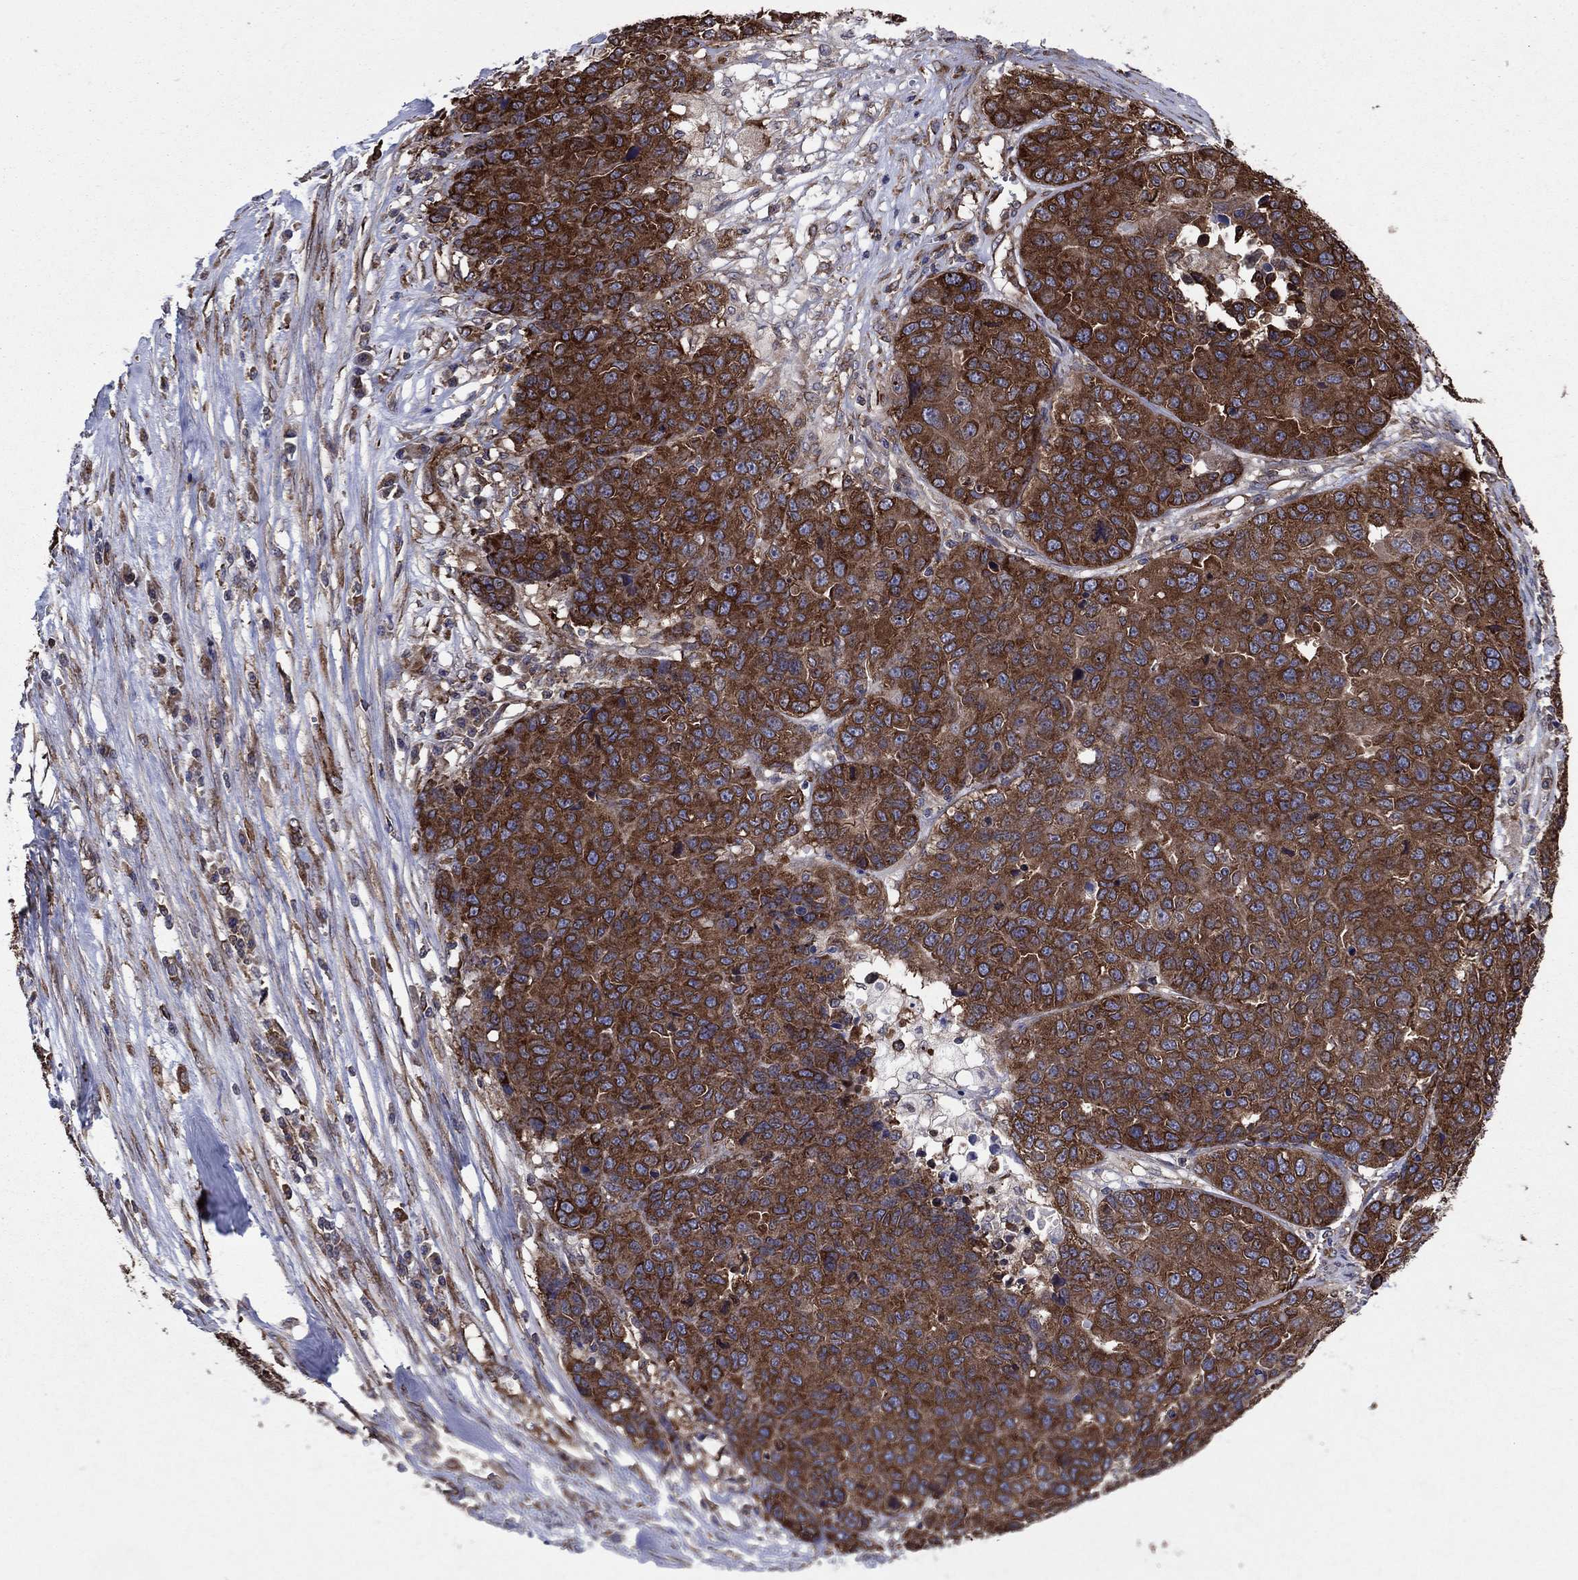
{"staining": {"intensity": "strong", "quantity": ">75%", "location": "cytoplasmic/membranous"}, "tissue": "ovarian cancer", "cell_type": "Tumor cells", "image_type": "cancer", "snomed": [{"axis": "morphology", "description": "Cystadenocarcinoma, serous, NOS"}, {"axis": "topography", "description": "Ovary"}], "caption": "Immunohistochemistry micrograph of neoplastic tissue: ovarian serous cystadenocarcinoma stained using IHC shows high levels of strong protein expression localized specifically in the cytoplasmic/membranous of tumor cells, appearing as a cytoplasmic/membranous brown color.", "gene": "YBX1", "patient": {"sex": "female", "age": 87}}